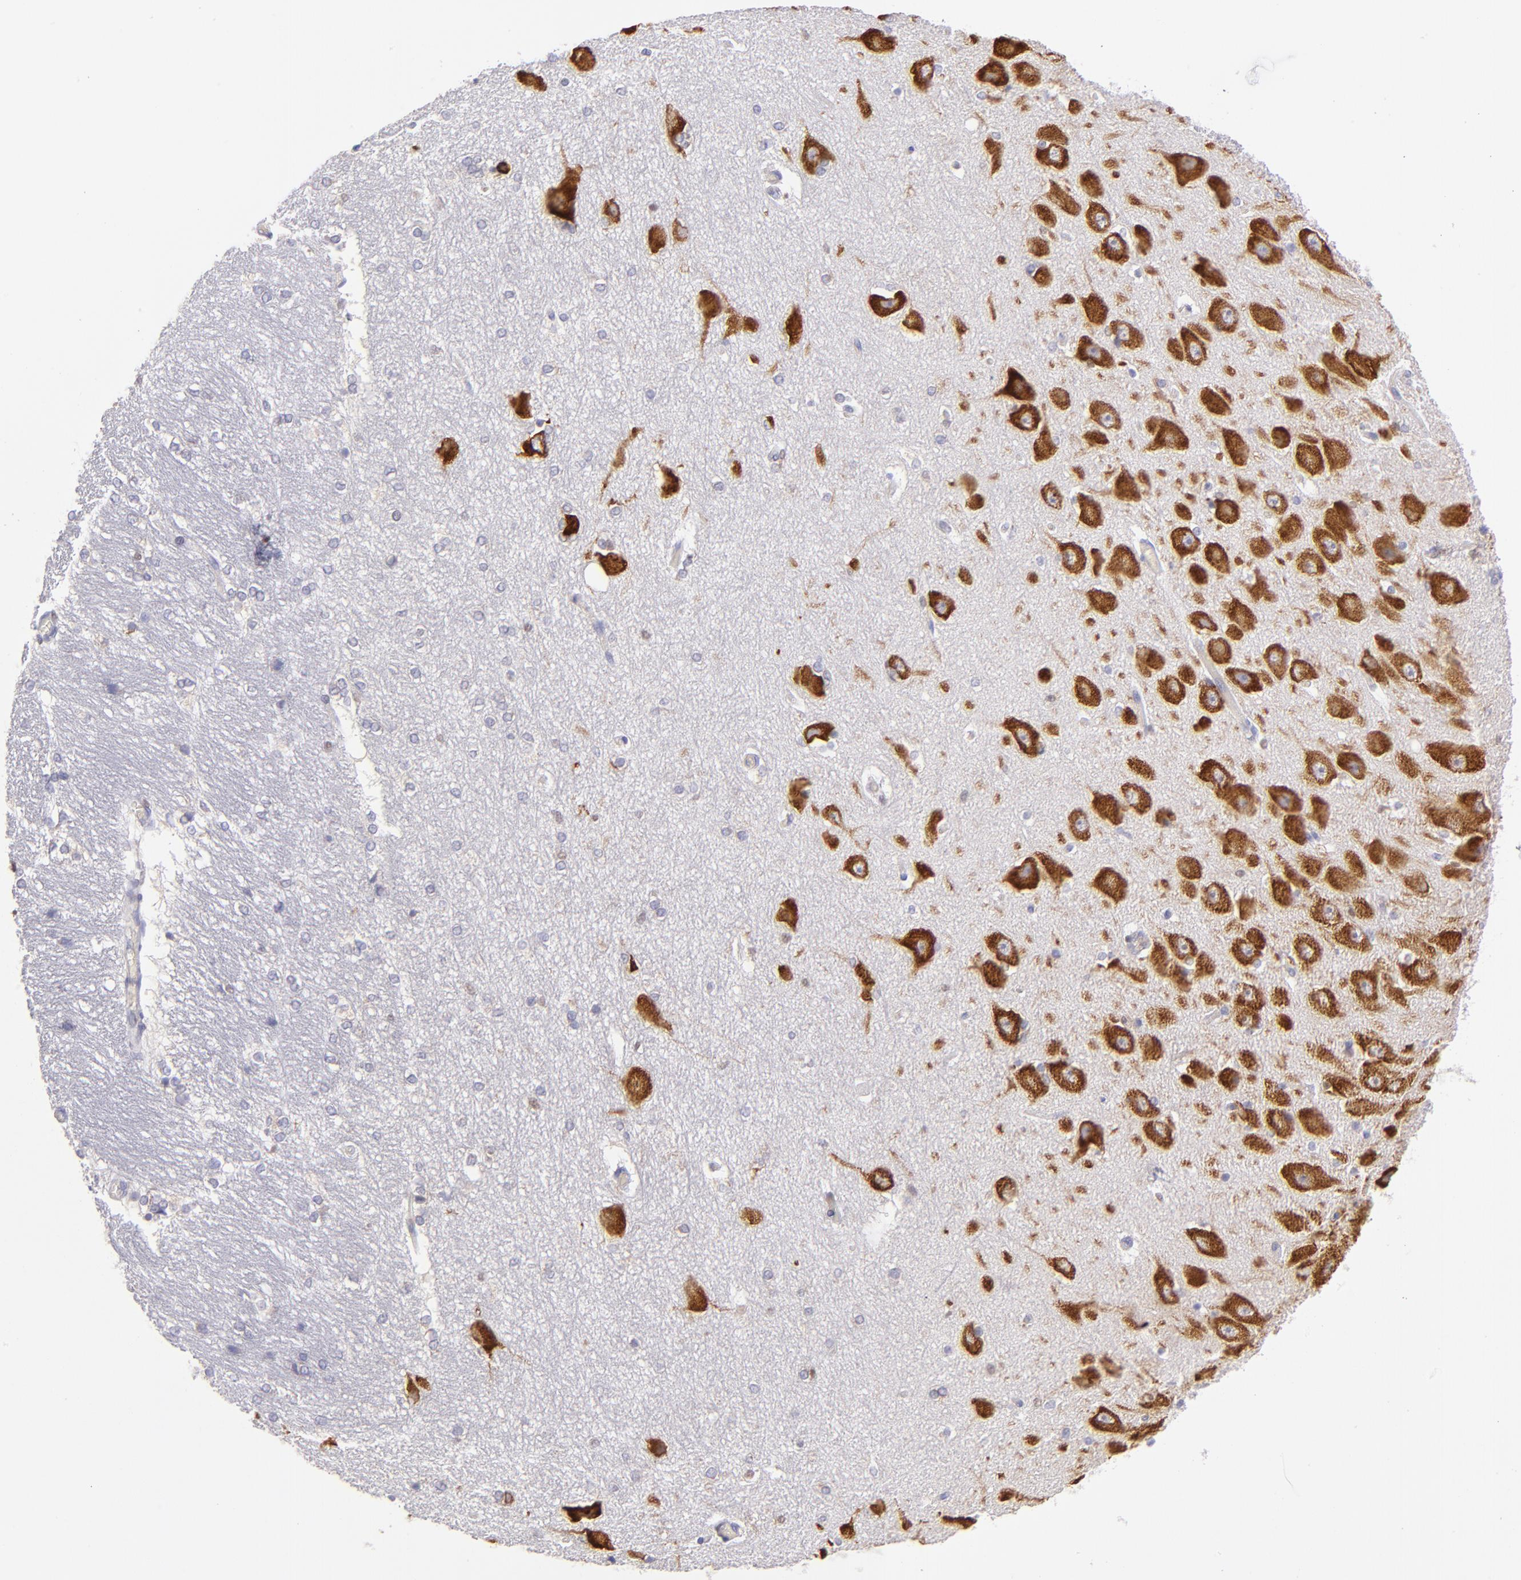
{"staining": {"intensity": "negative", "quantity": "none", "location": "none"}, "tissue": "hippocampus", "cell_type": "Glial cells", "image_type": "normal", "snomed": [{"axis": "morphology", "description": "Normal tissue, NOS"}, {"axis": "topography", "description": "Hippocampus"}], "caption": "The histopathology image exhibits no significant expression in glial cells of hippocampus.", "gene": "IRF8", "patient": {"sex": "female", "age": 19}}